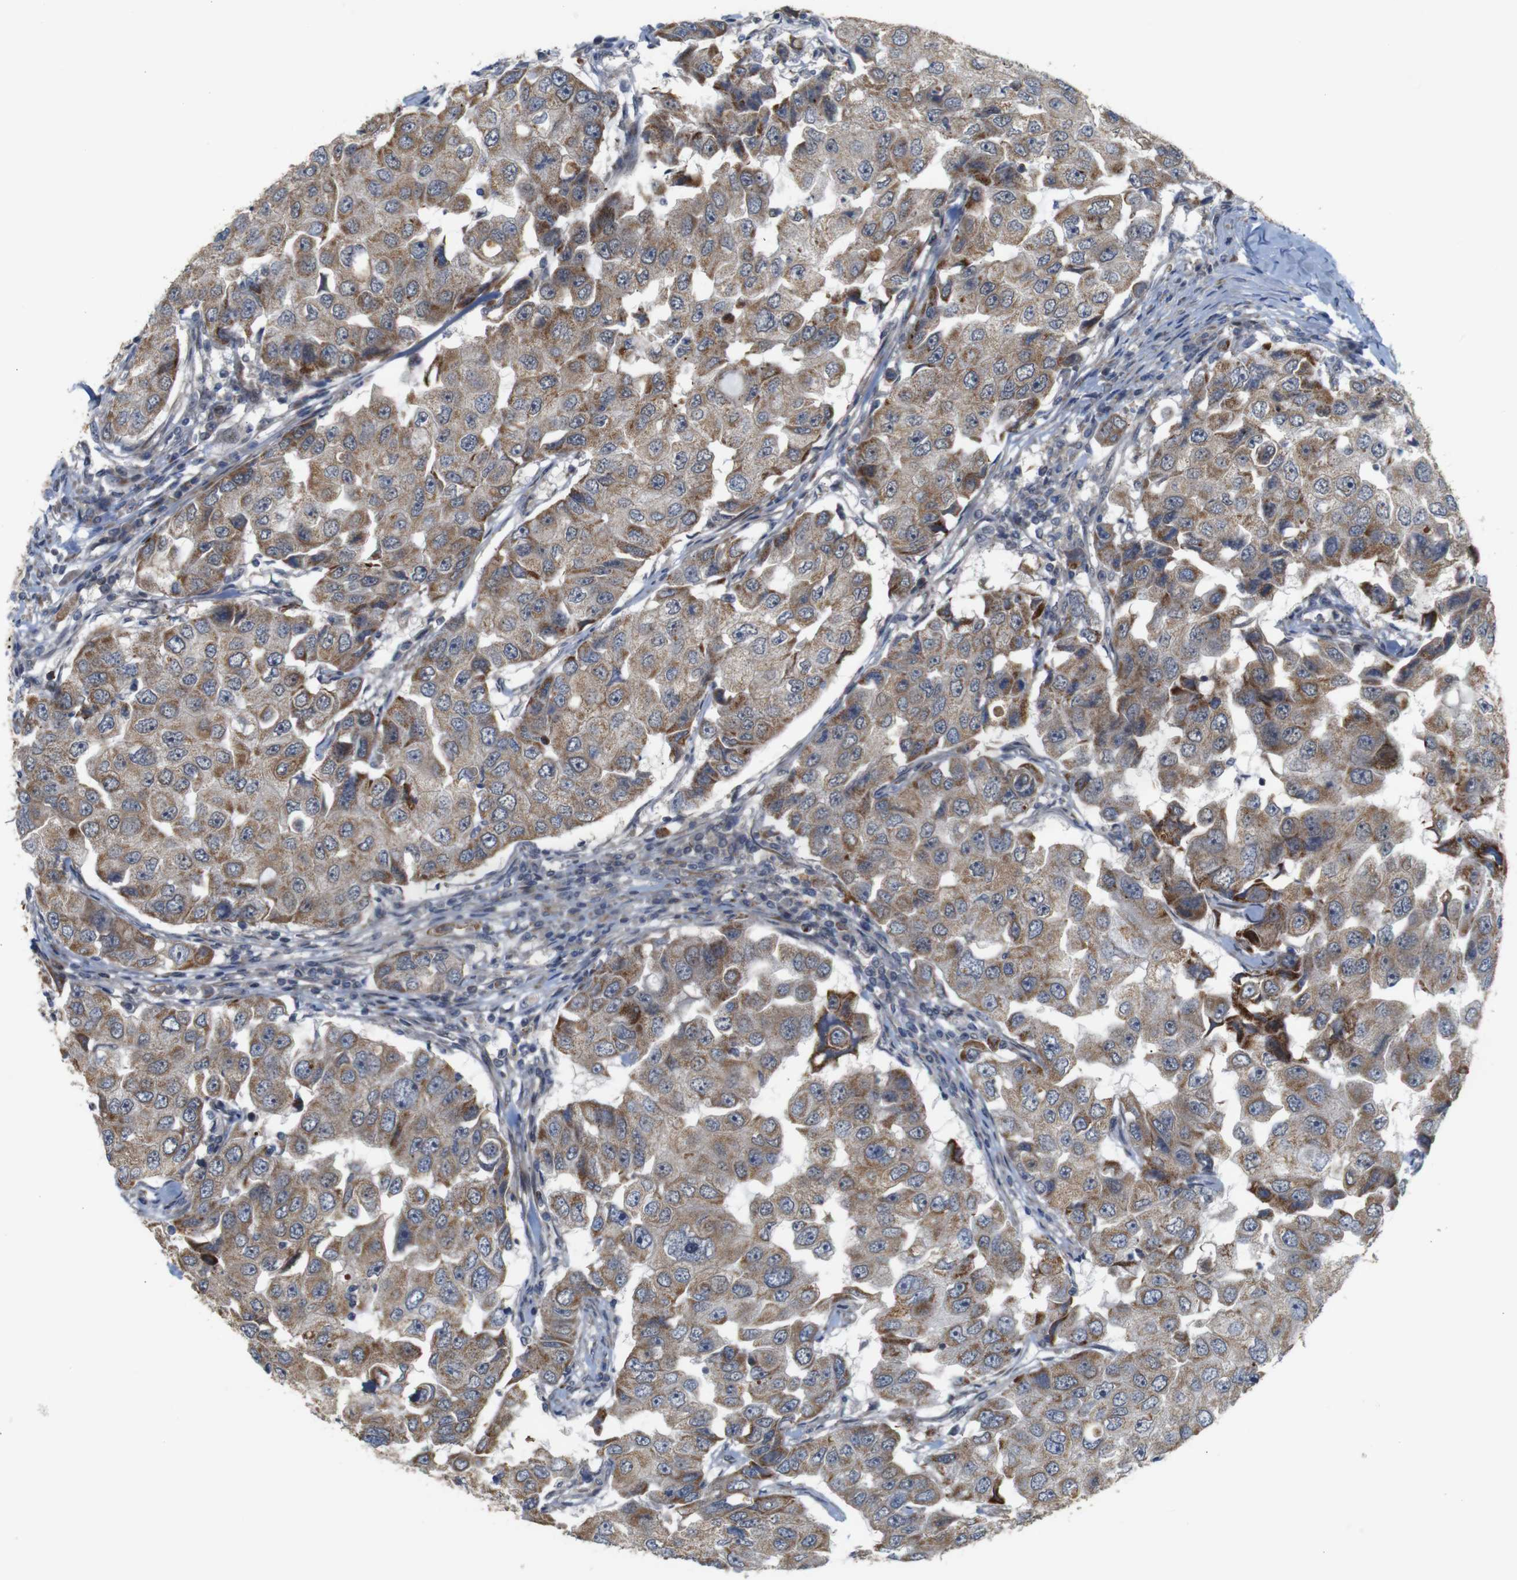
{"staining": {"intensity": "moderate", "quantity": ">75%", "location": "cytoplasmic/membranous"}, "tissue": "breast cancer", "cell_type": "Tumor cells", "image_type": "cancer", "snomed": [{"axis": "morphology", "description": "Duct carcinoma"}, {"axis": "topography", "description": "Breast"}], "caption": "Immunohistochemical staining of human breast cancer reveals medium levels of moderate cytoplasmic/membranous protein positivity in approximately >75% of tumor cells.", "gene": "ATP7B", "patient": {"sex": "female", "age": 27}}